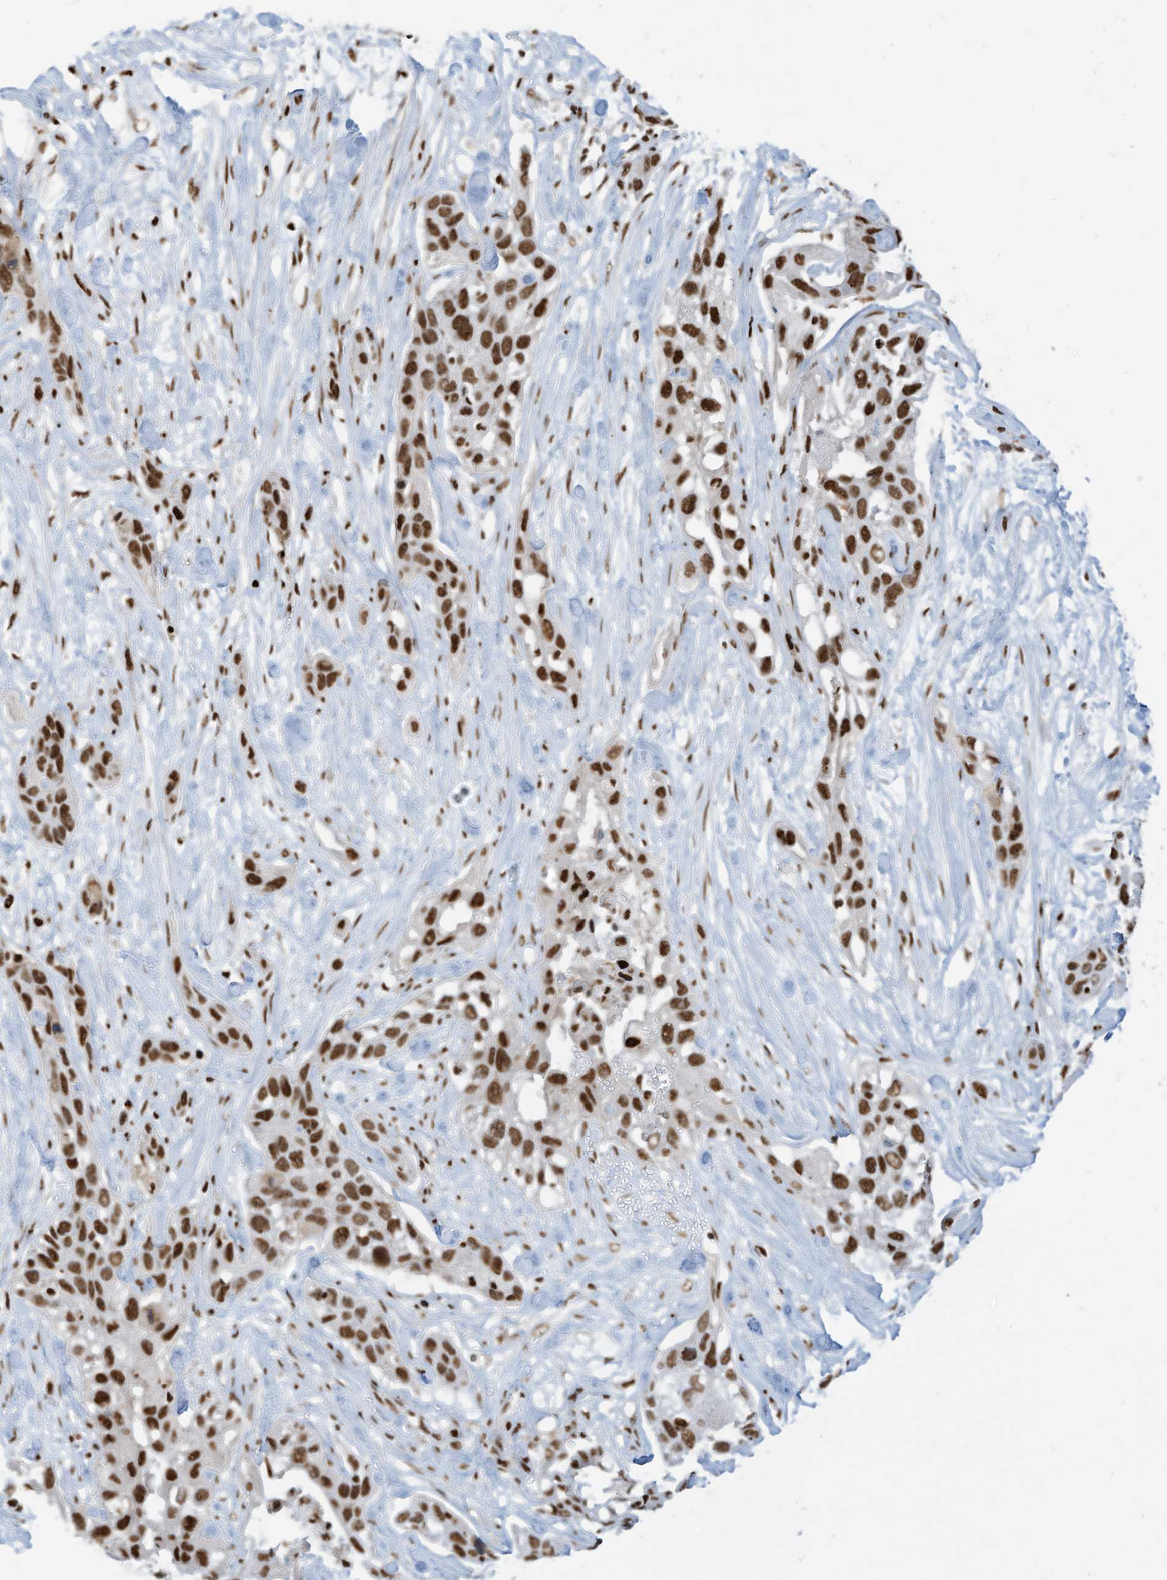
{"staining": {"intensity": "strong", "quantity": ">75%", "location": "nuclear"}, "tissue": "pancreatic cancer", "cell_type": "Tumor cells", "image_type": "cancer", "snomed": [{"axis": "morphology", "description": "Adenocarcinoma, NOS"}, {"axis": "topography", "description": "Pancreas"}], "caption": "IHC micrograph of neoplastic tissue: human pancreatic adenocarcinoma stained using immunohistochemistry (IHC) displays high levels of strong protein expression localized specifically in the nuclear of tumor cells, appearing as a nuclear brown color.", "gene": "SAMD15", "patient": {"sex": "female", "age": 60}}